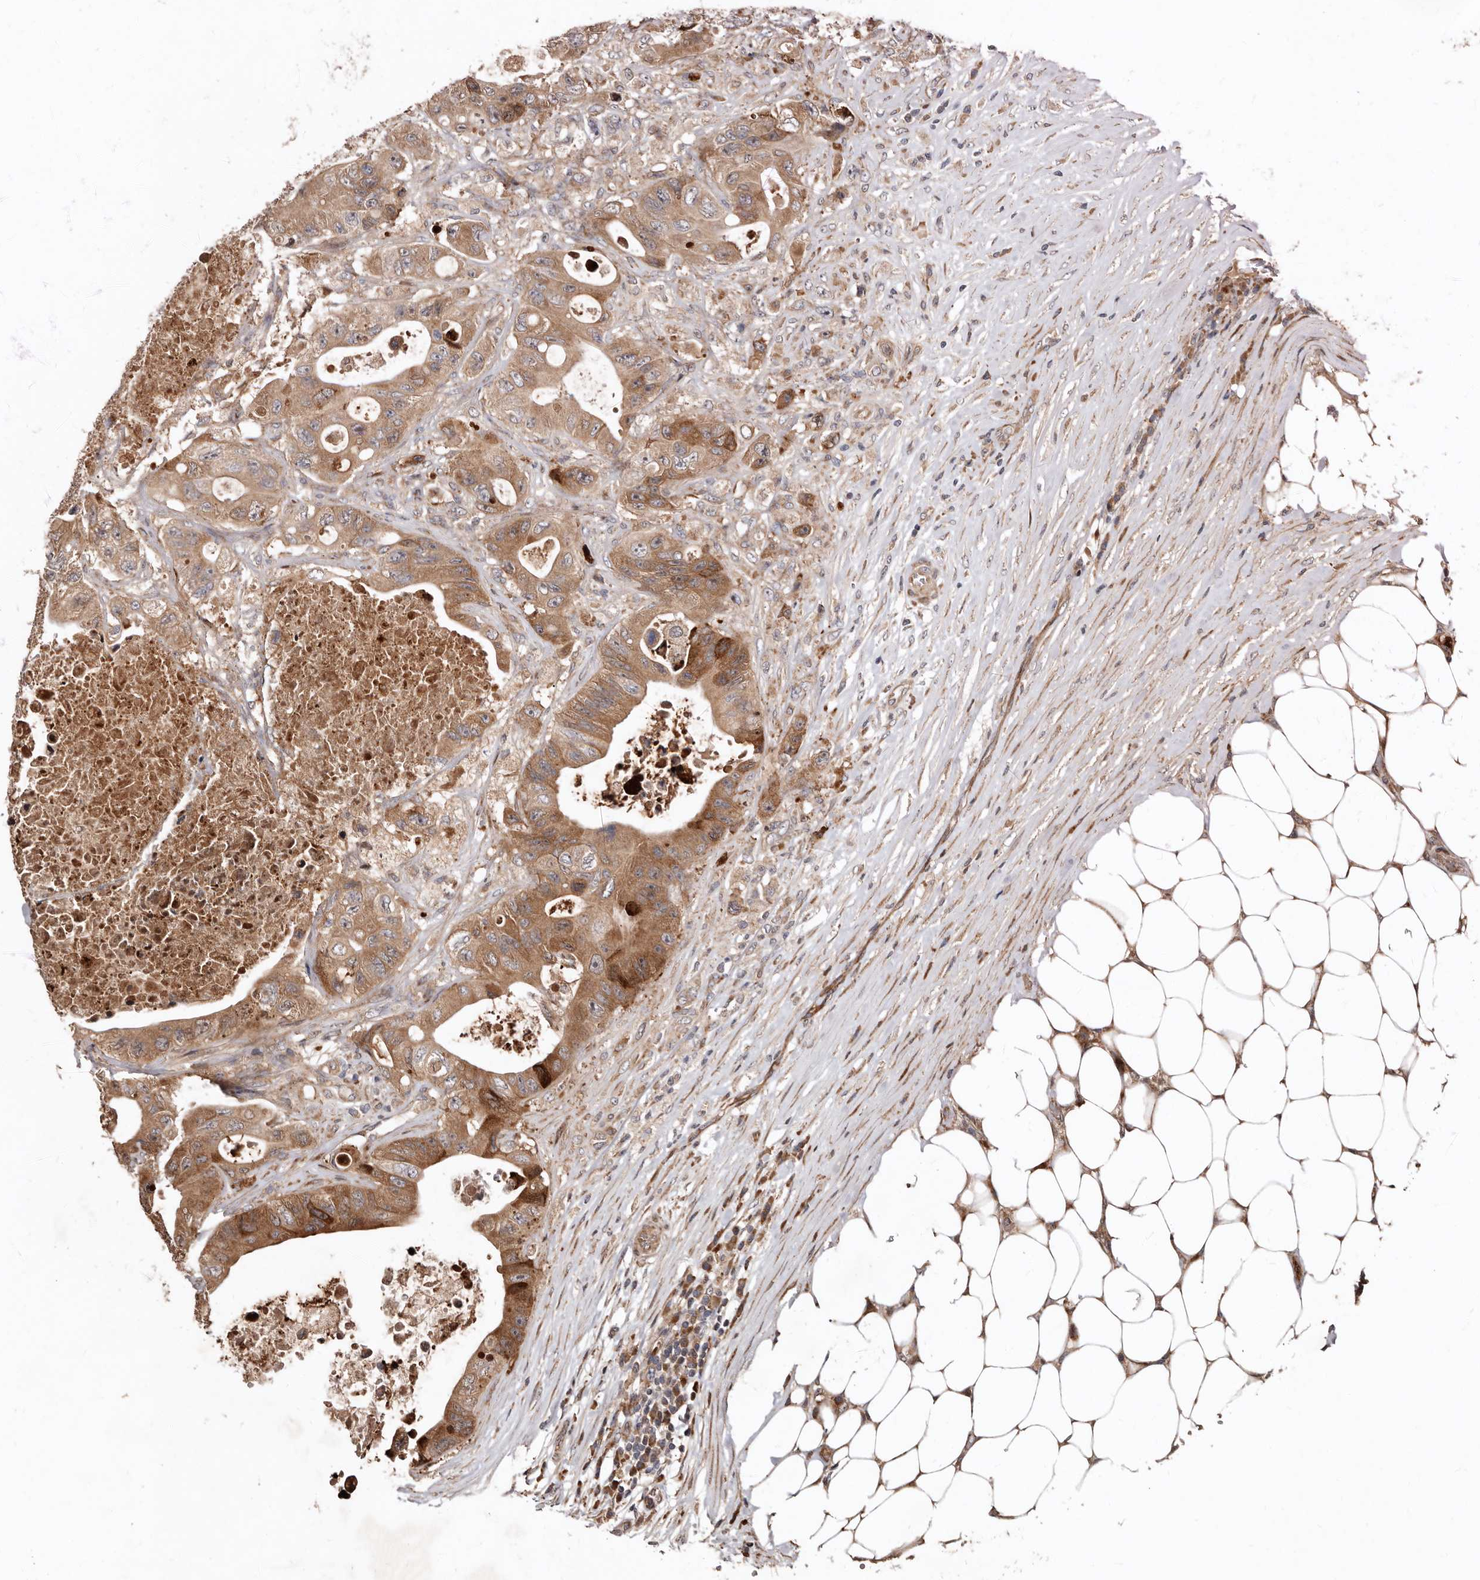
{"staining": {"intensity": "moderate", "quantity": ">75%", "location": "cytoplasmic/membranous"}, "tissue": "colorectal cancer", "cell_type": "Tumor cells", "image_type": "cancer", "snomed": [{"axis": "morphology", "description": "Adenocarcinoma, NOS"}, {"axis": "topography", "description": "Colon"}], "caption": "Immunohistochemistry histopathology image of neoplastic tissue: colorectal adenocarcinoma stained using IHC displays medium levels of moderate protein expression localized specifically in the cytoplasmic/membranous of tumor cells, appearing as a cytoplasmic/membranous brown color.", "gene": "WEE2", "patient": {"sex": "female", "age": 46}}